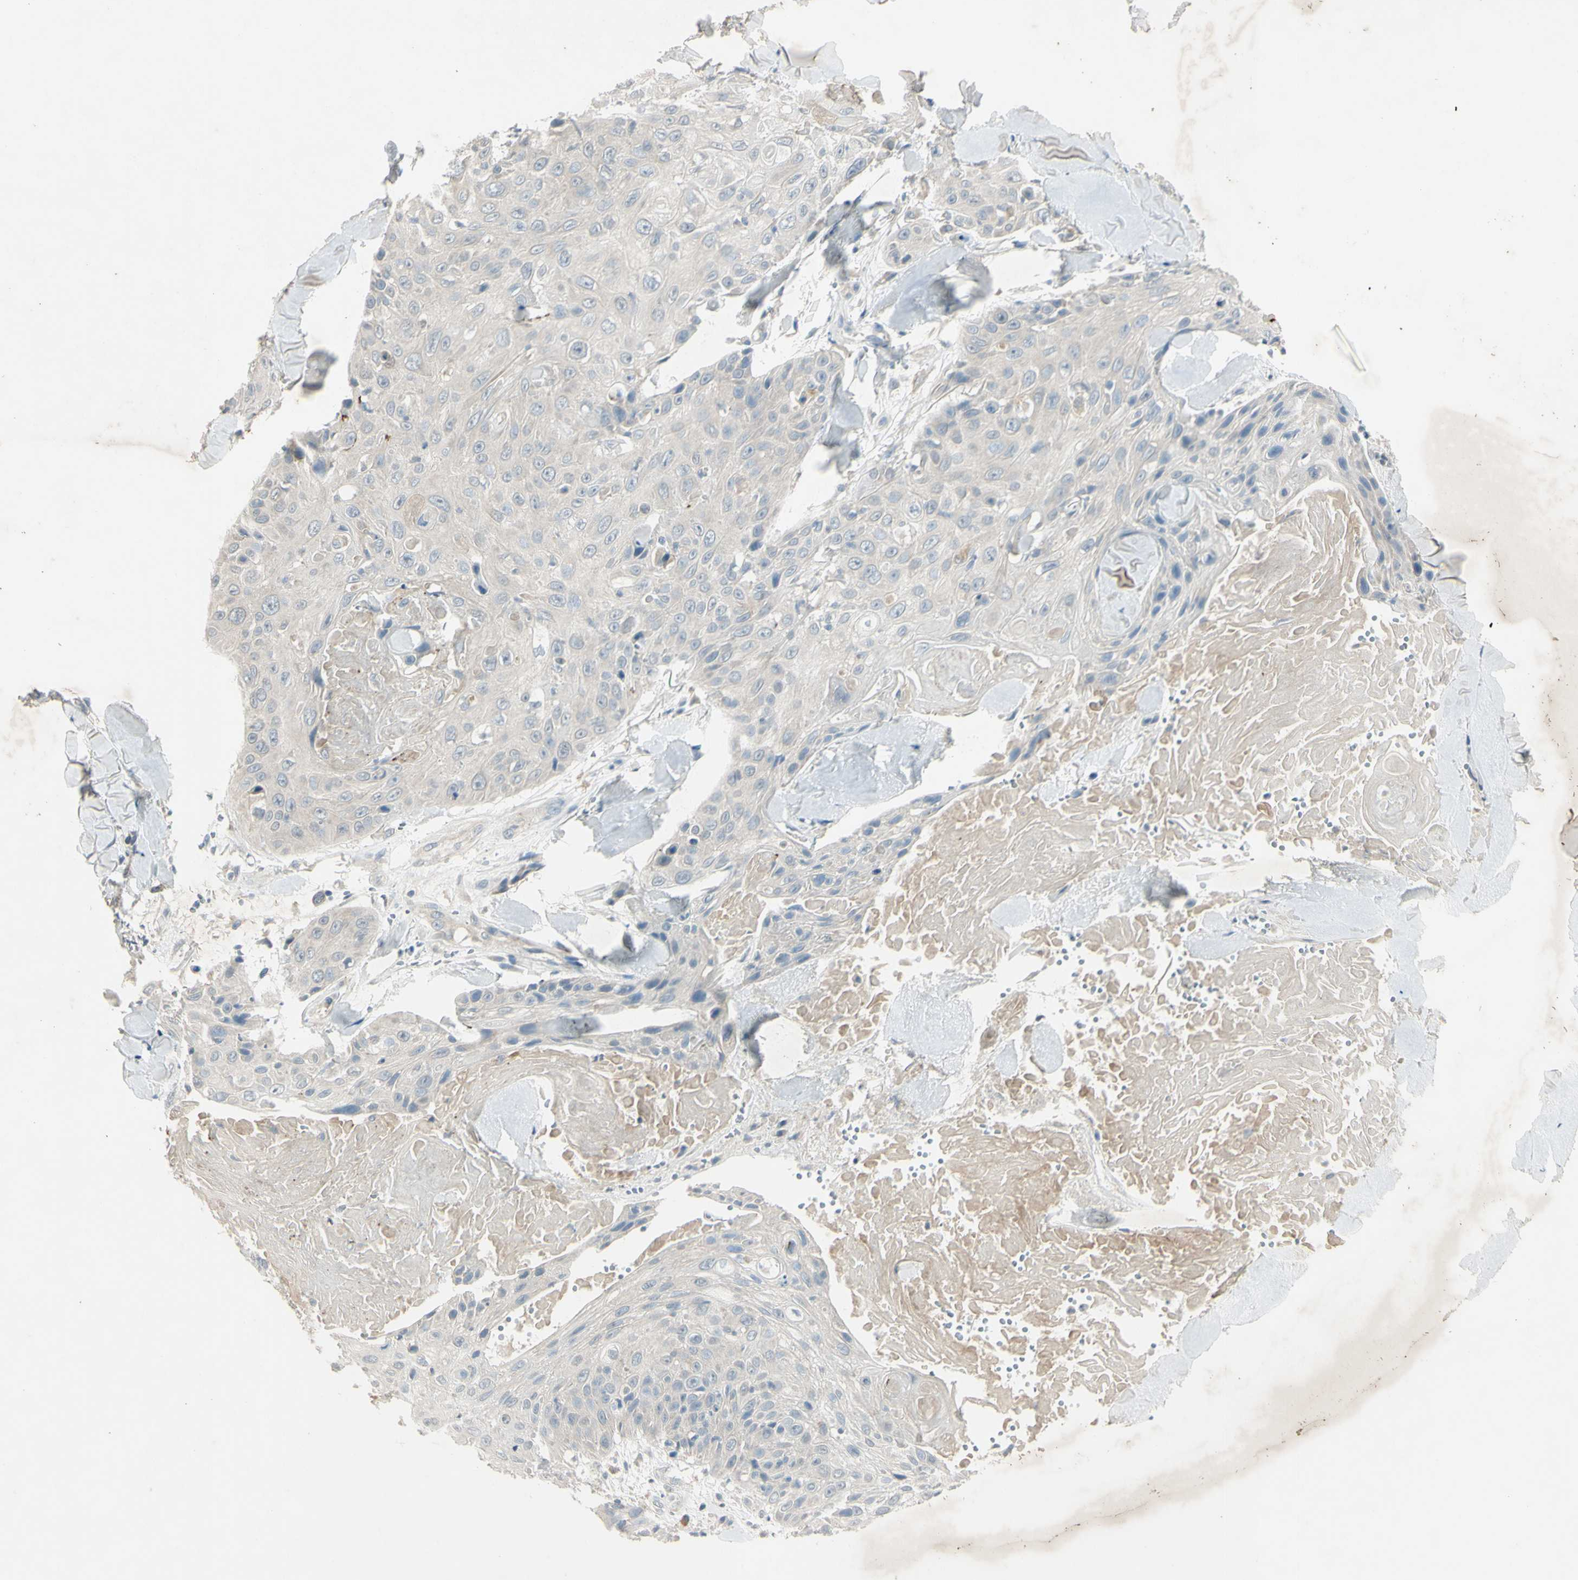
{"staining": {"intensity": "negative", "quantity": "none", "location": "none"}, "tissue": "skin cancer", "cell_type": "Tumor cells", "image_type": "cancer", "snomed": [{"axis": "morphology", "description": "Squamous cell carcinoma, NOS"}, {"axis": "topography", "description": "Skin"}], "caption": "DAB (3,3'-diaminobenzidine) immunohistochemical staining of skin squamous cell carcinoma shows no significant staining in tumor cells.", "gene": "AATK", "patient": {"sex": "male", "age": 86}}